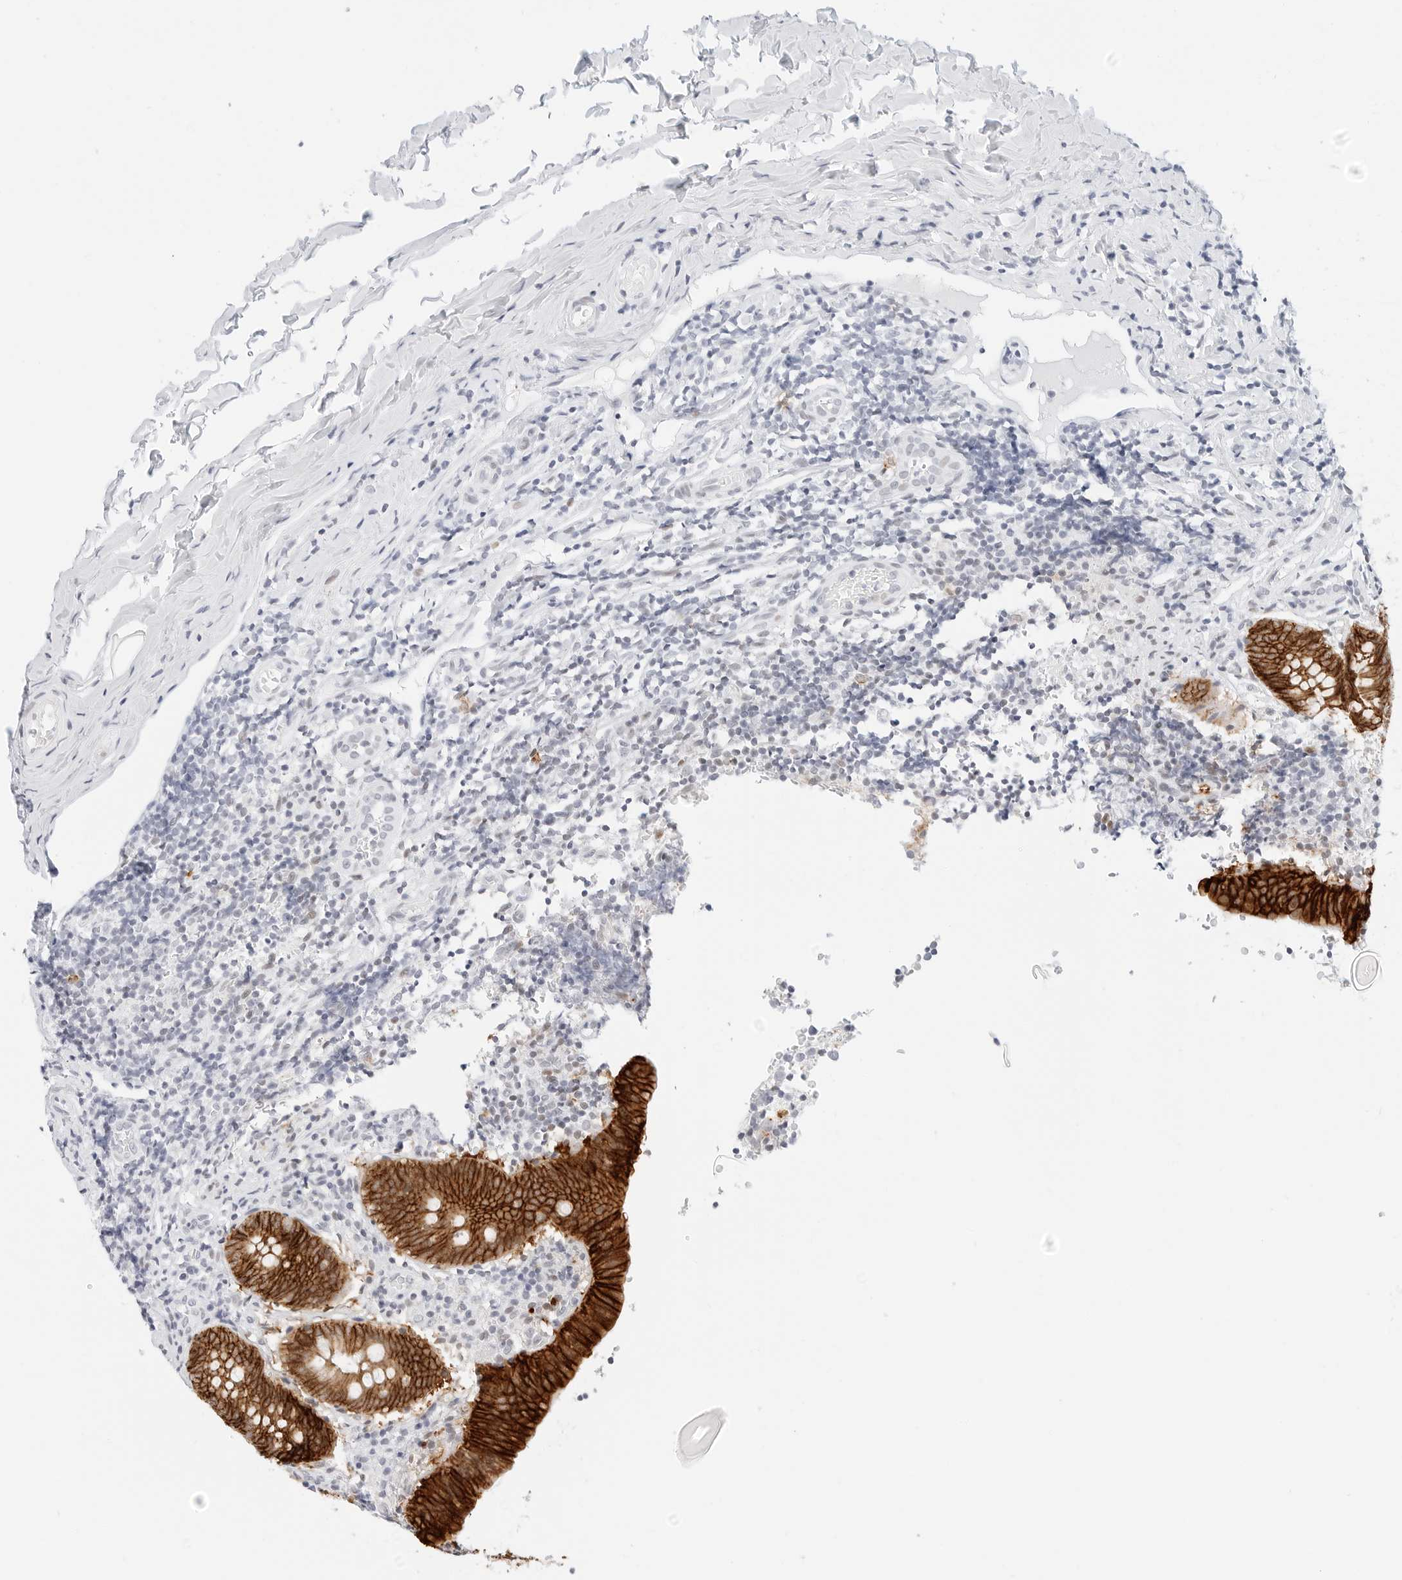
{"staining": {"intensity": "strong", "quantity": ">75%", "location": "cytoplasmic/membranous"}, "tissue": "appendix", "cell_type": "Glandular cells", "image_type": "normal", "snomed": [{"axis": "morphology", "description": "Normal tissue, NOS"}, {"axis": "topography", "description": "Appendix"}], "caption": "Normal appendix was stained to show a protein in brown. There is high levels of strong cytoplasmic/membranous staining in about >75% of glandular cells. (brown staining indicates protein expression, while blue staining denotes nuclei).", "gene": "CDH1", "patient": {"sex": "male", "age": 8}}